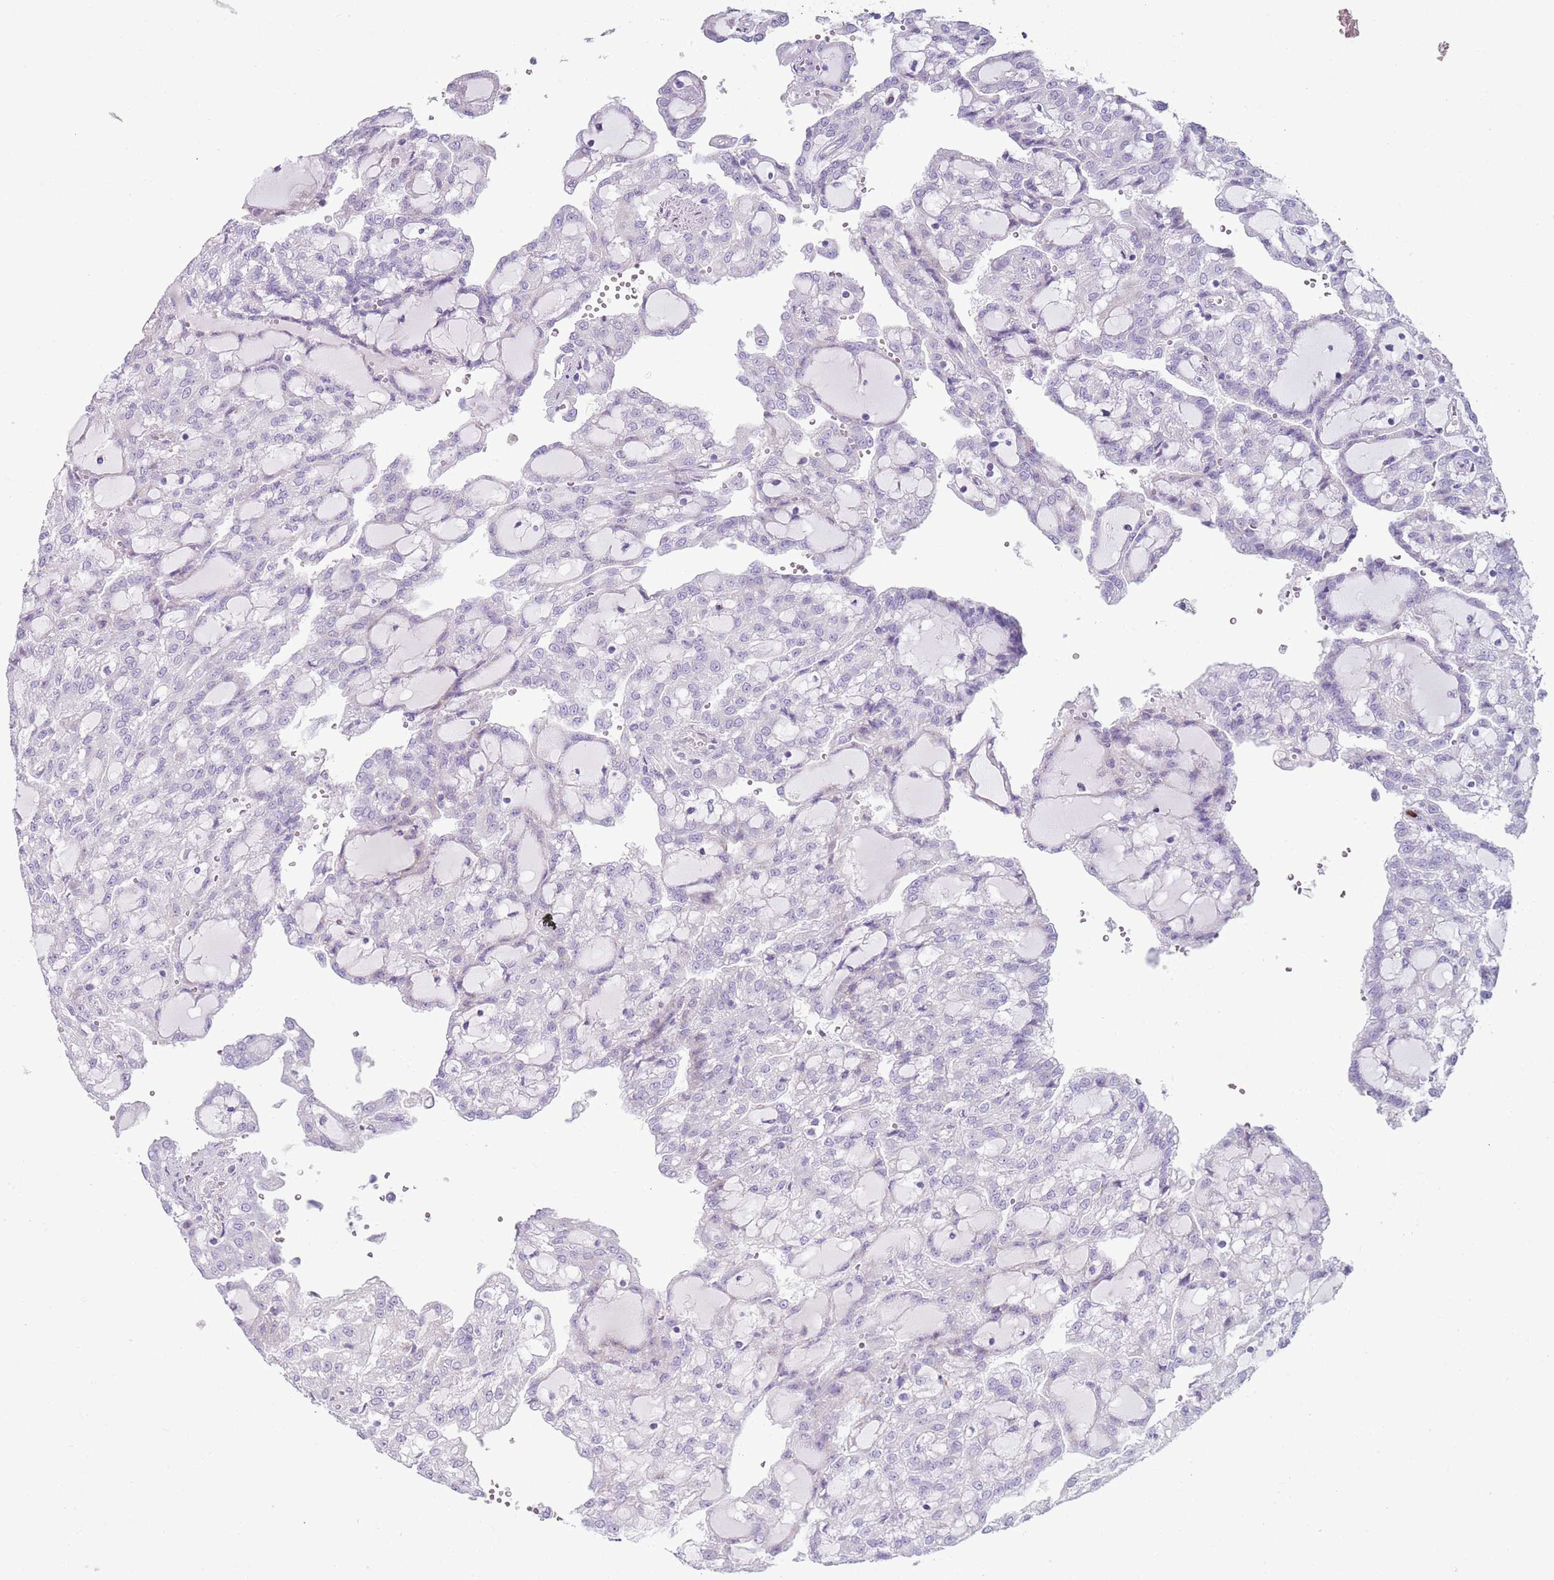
{"staining": {"intensity": "negative", "quantity": "none", "location": "none"}, "tissue": "renal cancer", "cell_type": "Tumor cells", "image_type": "cancer", "snomed": [{"axis": "morphology", "description": "Adenocarcinoma, NOS"}, {"axis": "topography", "description": "Kidney"}], "caption": "The photomicrograph displays no staining of tumor cells in renal cancer (adenocarcinoma).", "gene": "CD177", "patient": {"sex": "male", "age": 63}}